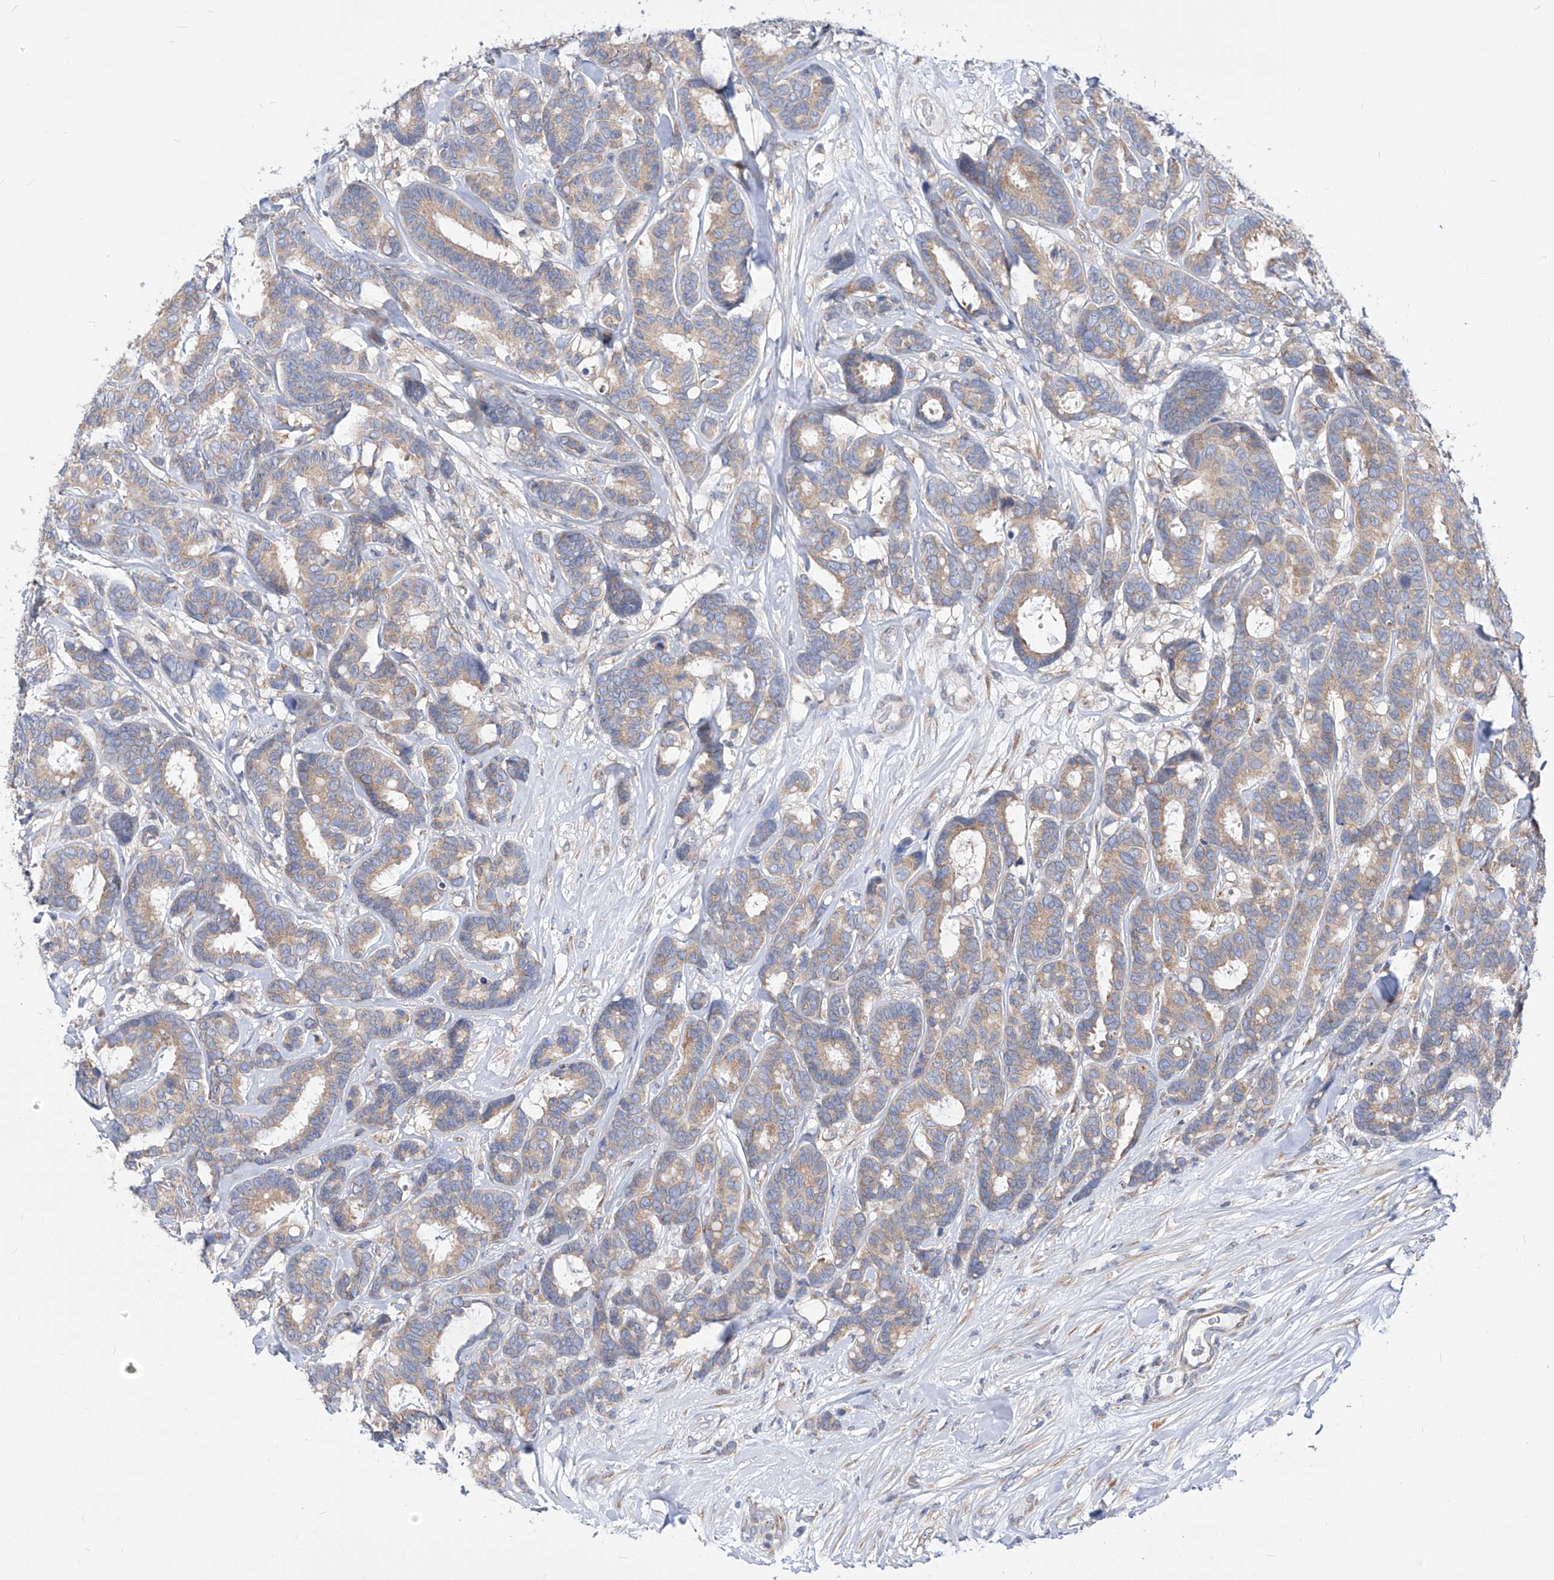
{"staining": {"intensity": "weak", "quantity": ">75%", "location": "cytoplasmic/membranous"}, "tissue": "breast cancer", "cell_type": "Tumor cells", "image_type": "cancer", "snomed": [{"axis": "morphology", "description": "Duct carcinoma"}, {"axis": "topography", "description": "Breast"}], "caption": "Brown immunohistochemical staining in human breast intraductal carcinoma shows weak cytoplasmic/membranous staining in approximately >75% of tumor cells. (brown staining indicates protein expression, while blue staining denotes nuclei).", "gene": "UFL1", "patient": {"sex": "female", "age": 87}}